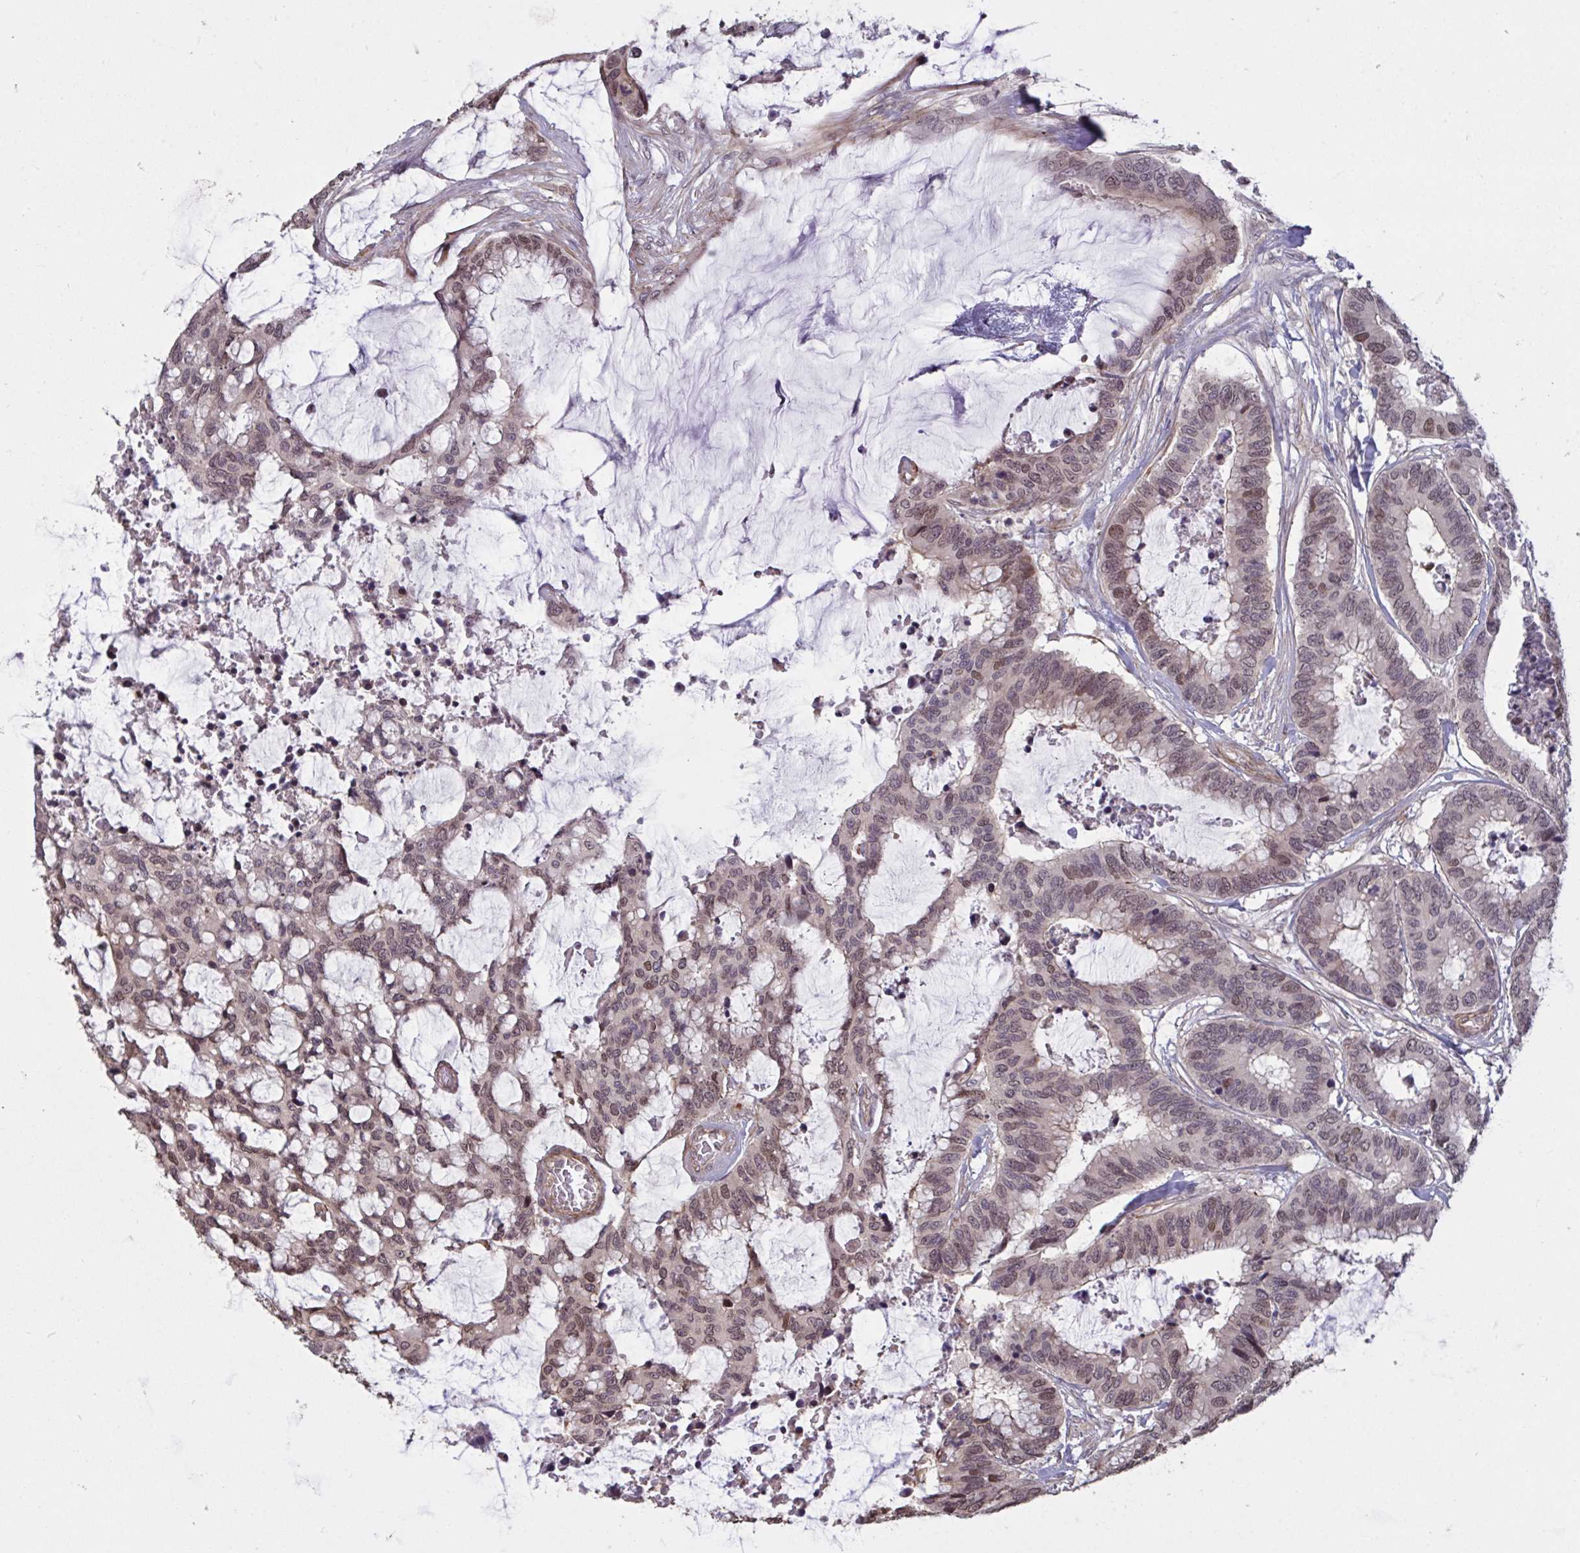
{"staining": {"intensity": "moderate", "quantity": ">75%", "location": "nuclear"}, "tissue": "colorectal cancer", "cell_type": "Tumor cells", "image_type": "cancer", "snomed": [{"axis": "morphology", "description": "Adenocarcinoma, NOS"}, {"axis": "topography", "description": "Rectum"}], "caption": "Tumor cells reveal moderate nuclear expression in approximately >75% of cells in colorectal adenocarcinoma.", "gene": "IPO5", "patient": {"sex": "female", "age": 59}}